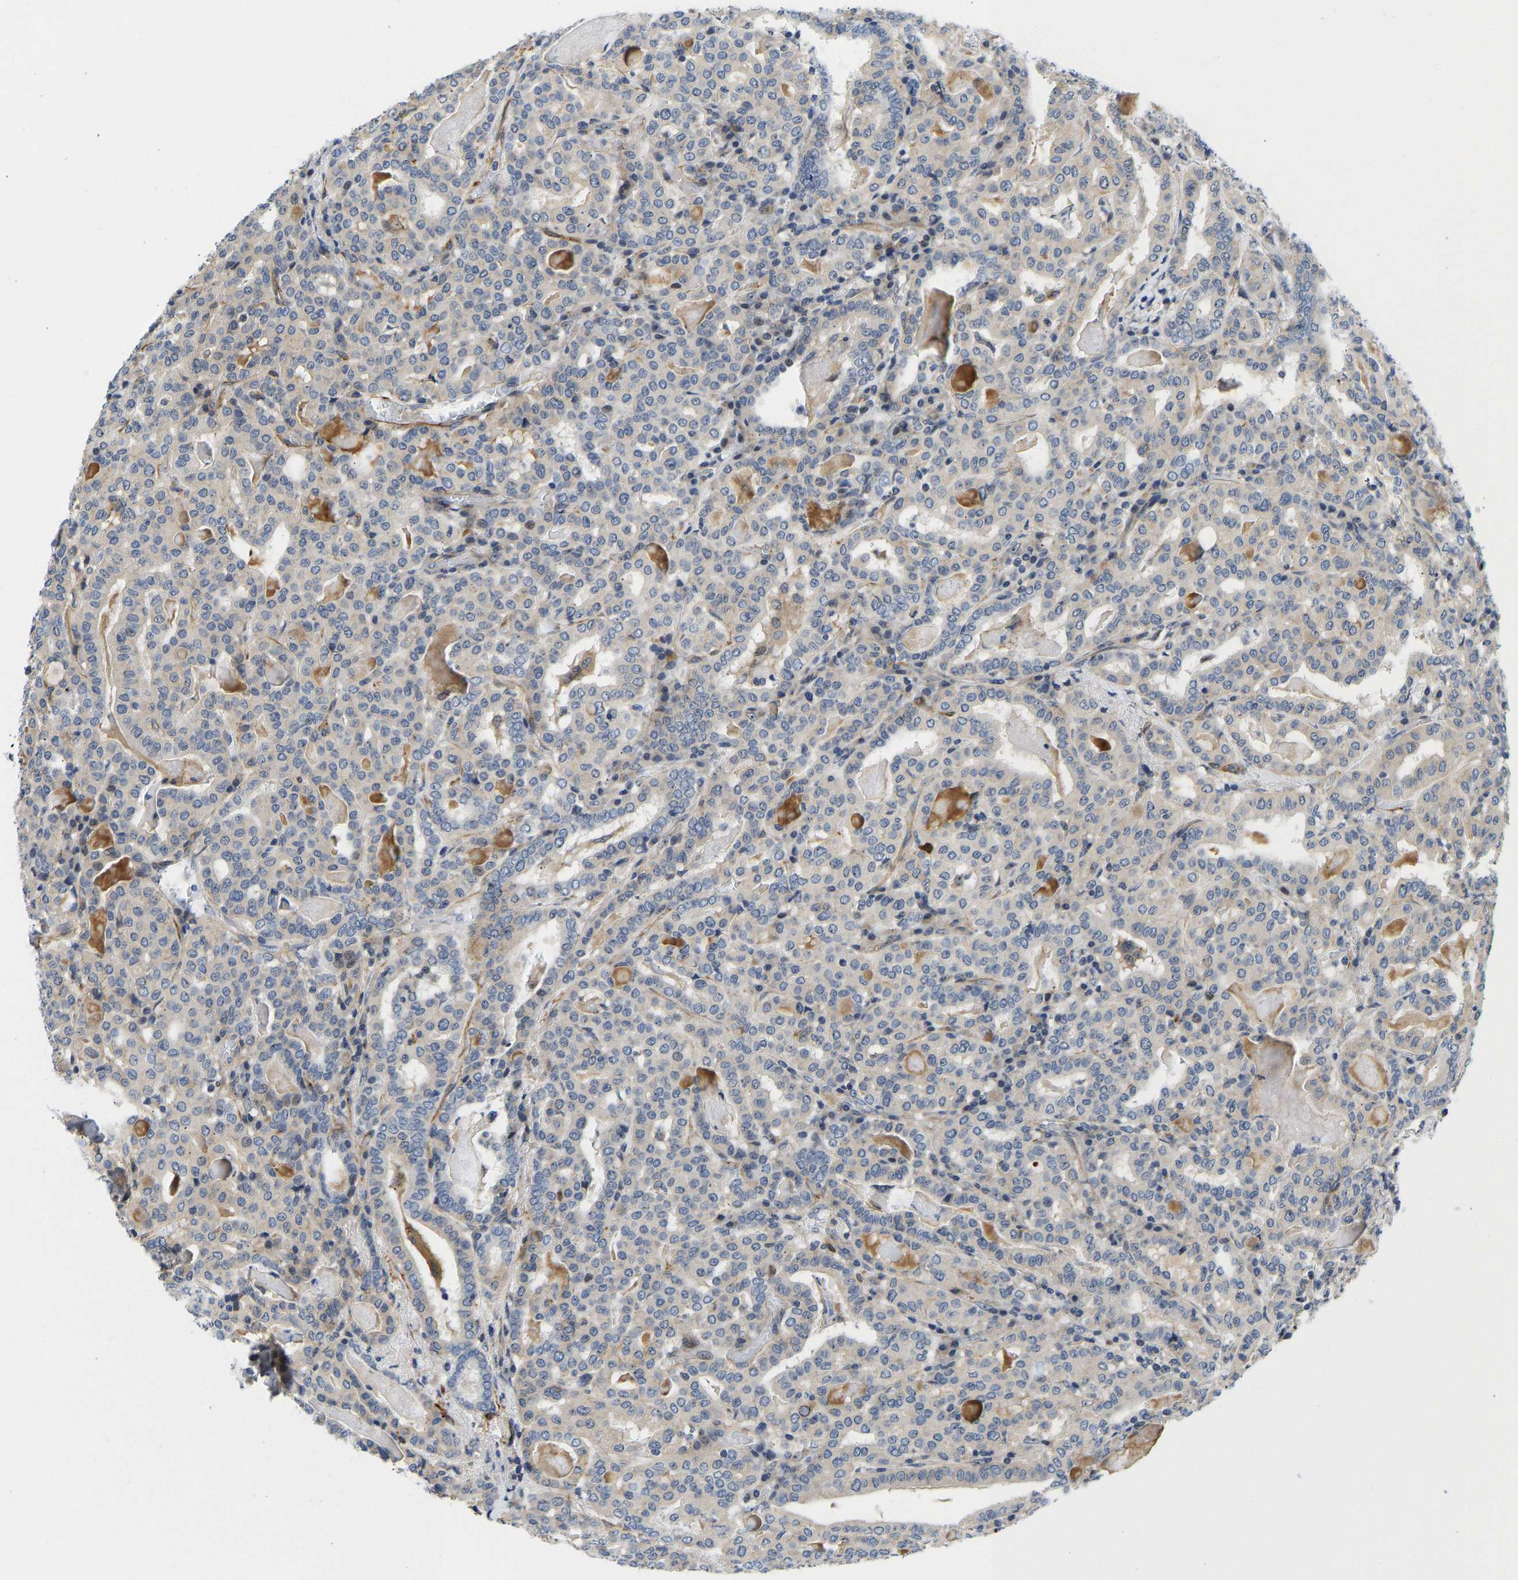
{"staining": {"intensity": "weak", "quantity": "<25%", "location": "cytoplasmic/membranous"}, "tissue": "thyroid cancer", "cell_type": "Tumor cells", "image_type": "cancer", "snomed": [{"axis": "morphology", "description": "Papillary adenocarcinoma, NOS"}, {"axis": "topography", "description": "Thyroid gland"}], "caption": "Immunohistochemistry of human thyroid cancer reveals no staining in tumor cells.", "gene": "RESF1", "patient": {"sex": "female", "age": 42}}